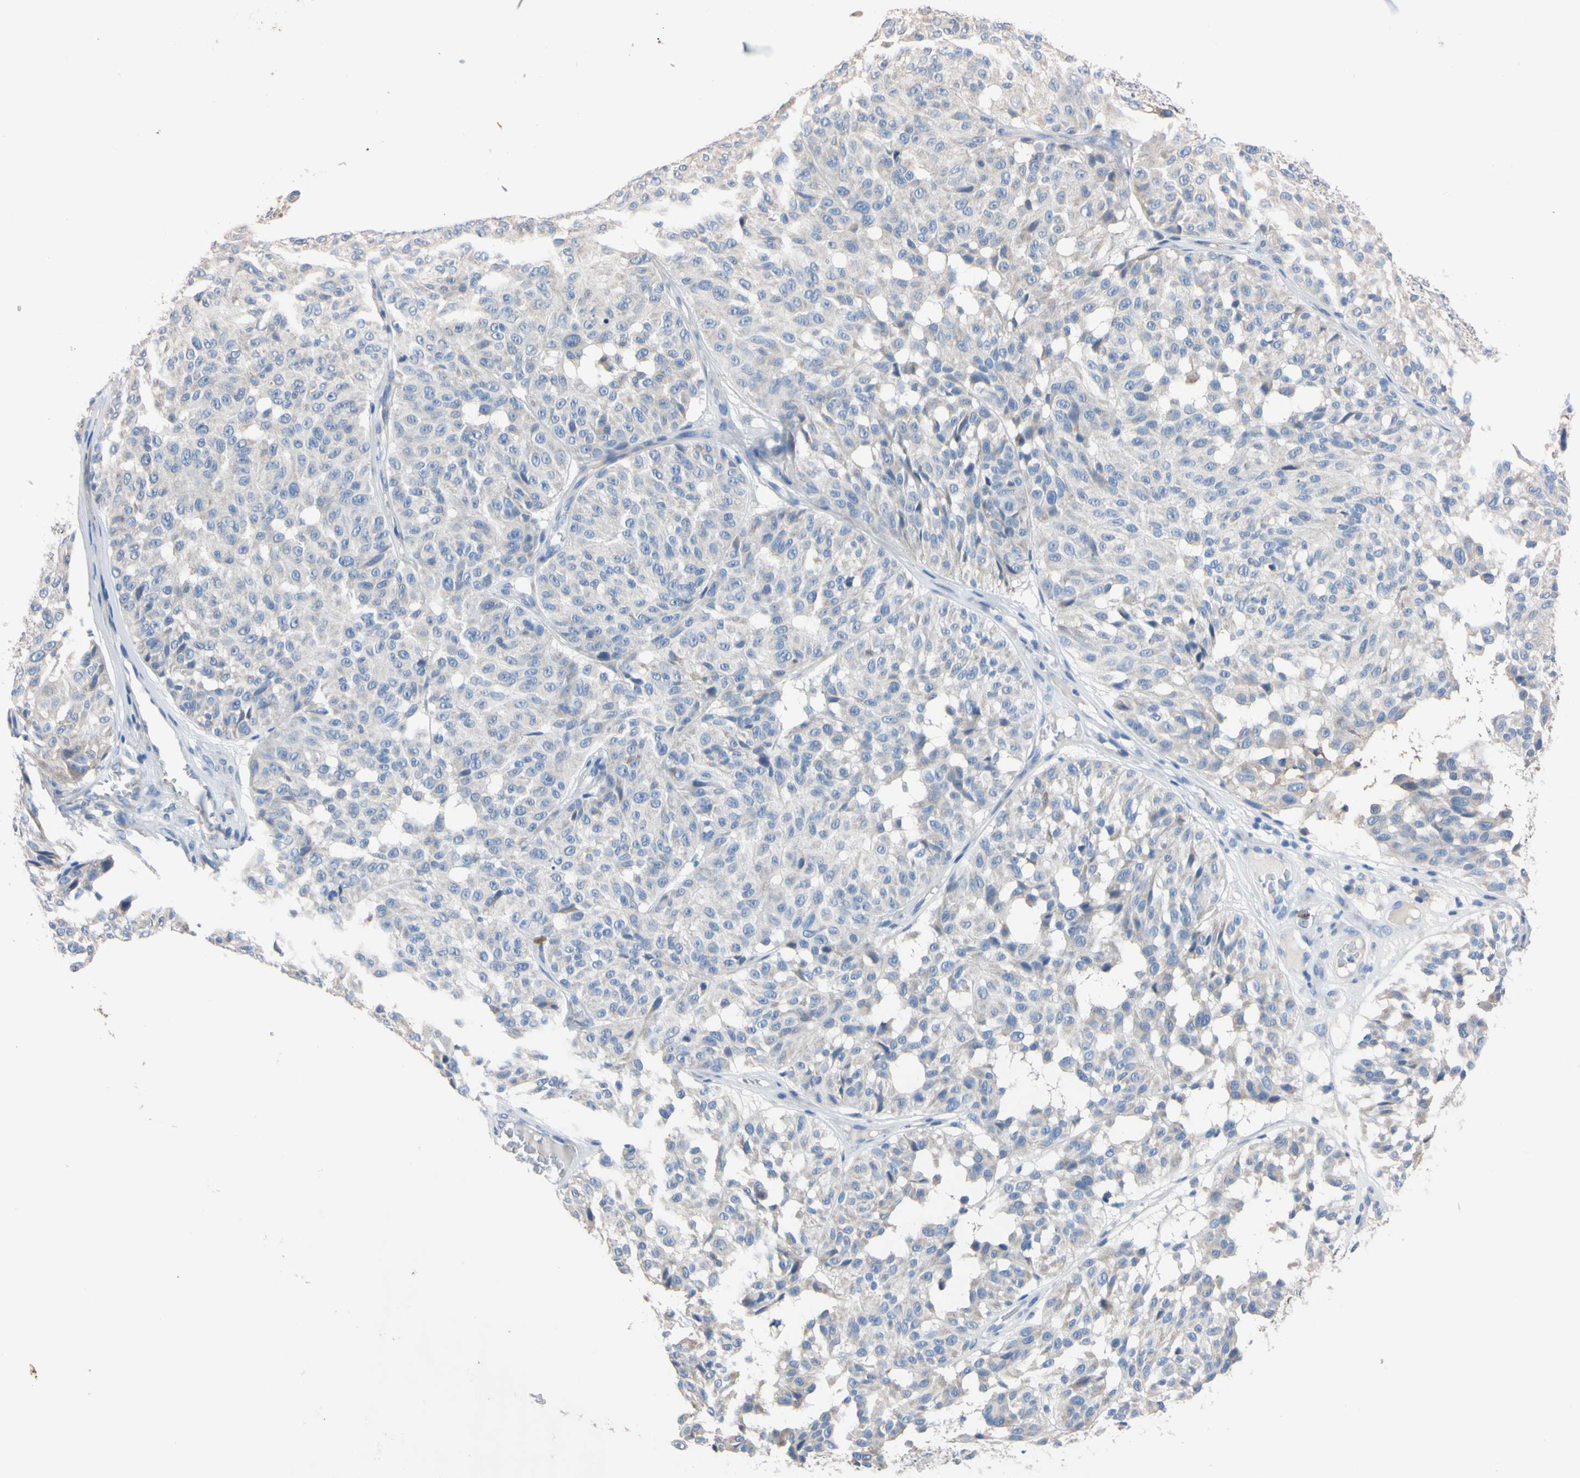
{"staining": {"intensity": "negative", "quantity": "none", "location": "none"}, "tissue": "melanoma", "cell_type": "Tumor cells", "image_type": "cancer", "snomed": [{"axis": "morphology", "description": "Malignant melanoma, NOS"}, {"axis": "topography", "description": "Skin"}], "caption": "Protein analysis of melanoma exhibits no significant expression in tumor cells. Nuclei are stained in blue.", "gene": "PNKD", "patient": {"sex": "female", "age": 46}}